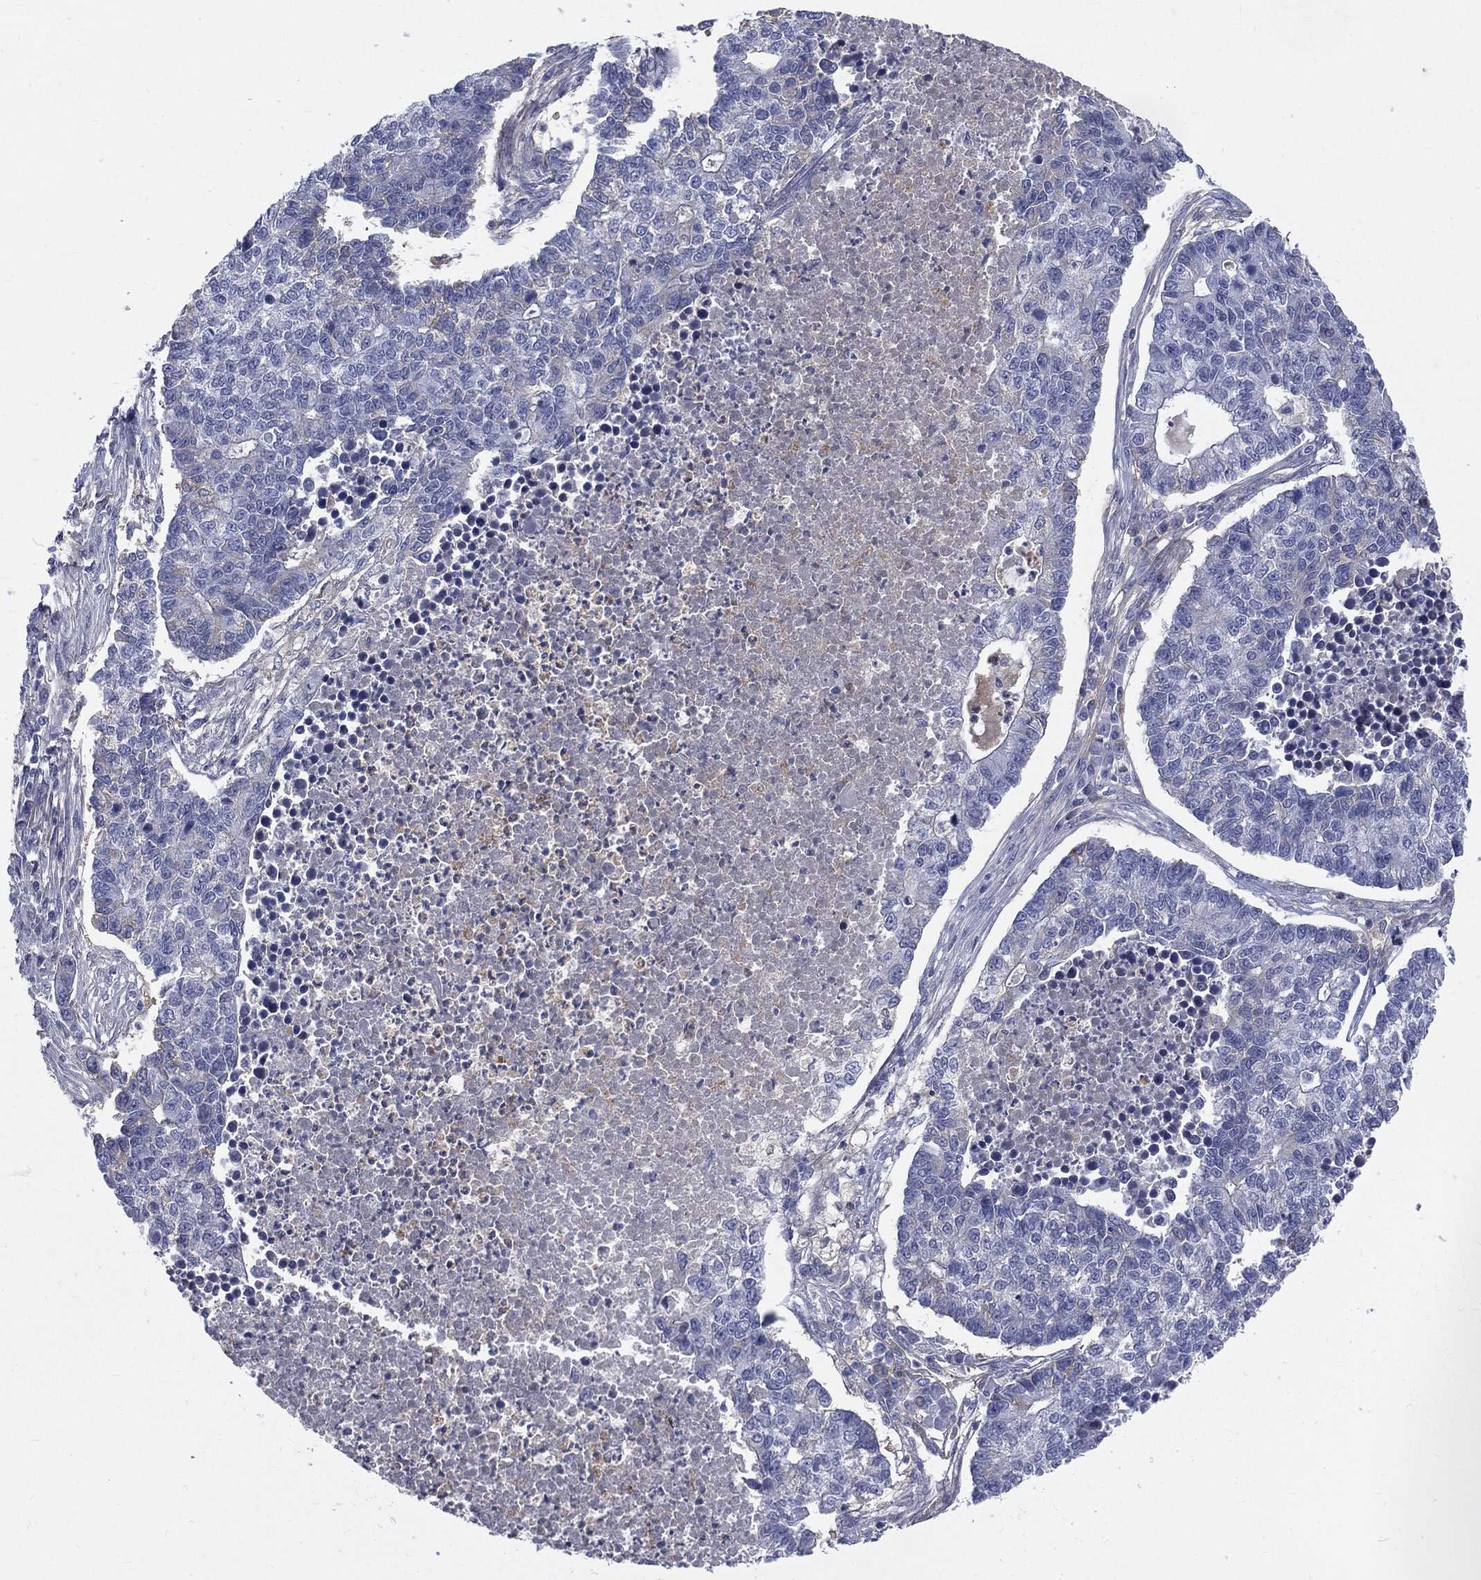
{"staining": {"intensity": "negative", "quantity": "none", "location": "none"}, "tissue": "lung cancer", "cell_type": "Tumor cells", "image_type": "cancer", "snomed": [{"axis": "morphology", "description": "Adenocarcinoma, NOS"}, {"axis": "topography", "description": "Lung"}], "caption": "Protein analysis of lung cancer (adenocarcinoma) reveals no significant expression in tumor cells.", "gene": "HP", "patient": {"sex": "male", "age": 57}}